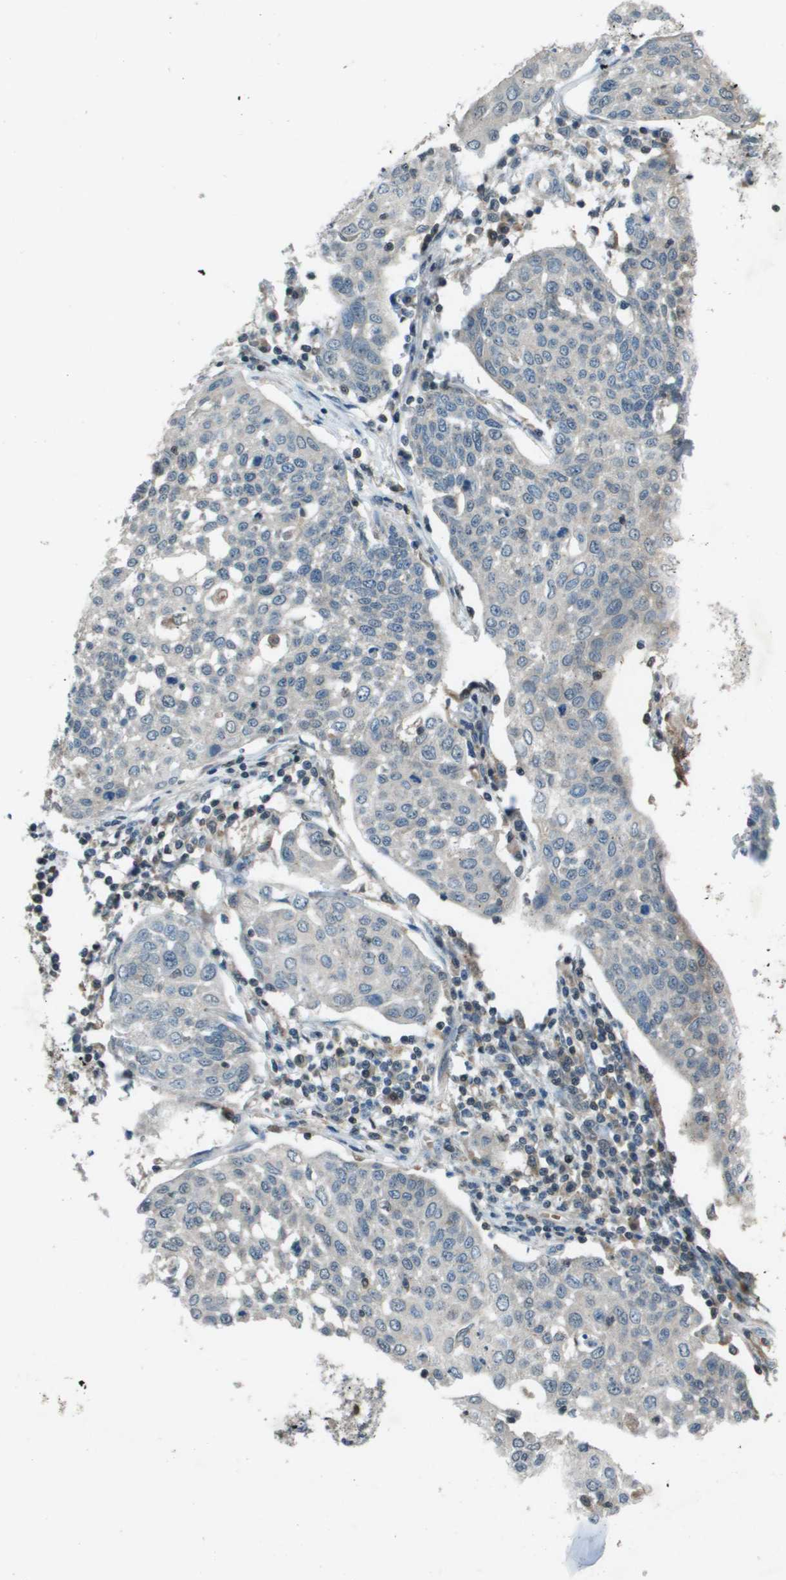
{"staining": {"intensity": "weak", "quantity": "<25%", "location": "cytoplasmic/membranous"}, "tissue": "cervical cancer", "cell_type": "Tumor cells", "image_type": "cancer", "snomed": [{"axis": "morphology", "description": "Squamous cell carcinoma, NOS"}, {"axis": "topography", "description": "Cervix"}], "caption": "This is an IHC micrograph of cervical squamous cell carcinoma. There is no staining in tumor cells.", "gene": "CAMK4", "patient": {"sex": "female", "age": 34}}